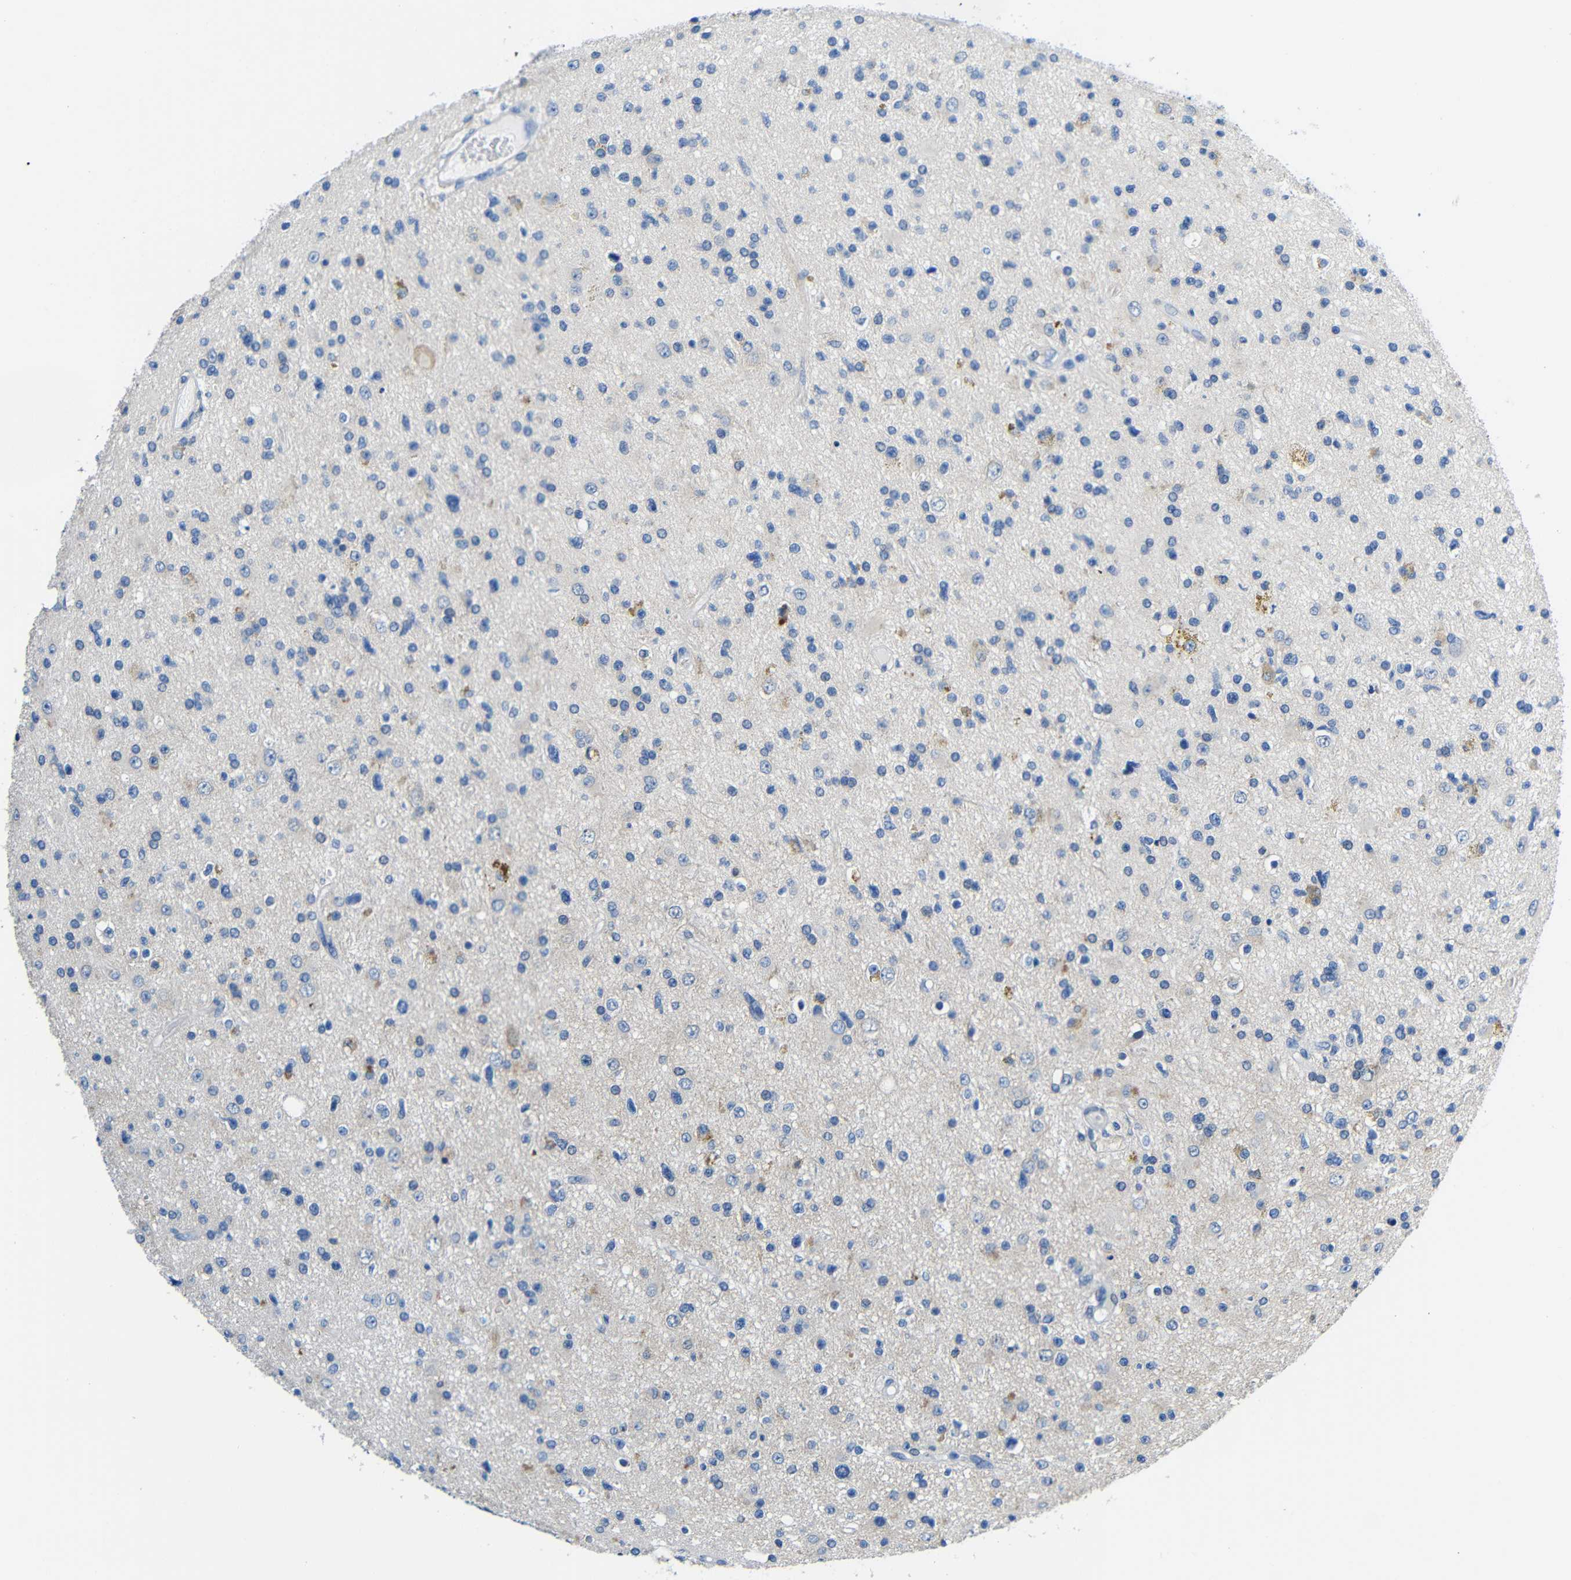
{"staining": {"intensity": "negative", "quantity": "none", "location": "none"}, "tissue": "glioma", "cell_type": "Tumor cells", "image_type": "cancer", "snomed": [{"axis": "morphology", "description": "Glioma, malignant, High grade"}, {"axis": "topography", "description": "Brain"}], "caption": "An immunohistochemistry (IHC) image of malignant glioma (high-grade) is shown. There is no staining in tumor cells of malignant glioma (high-grade).", "gene": "NEGR1", "patient": {"sex": "male", "age": 33}}